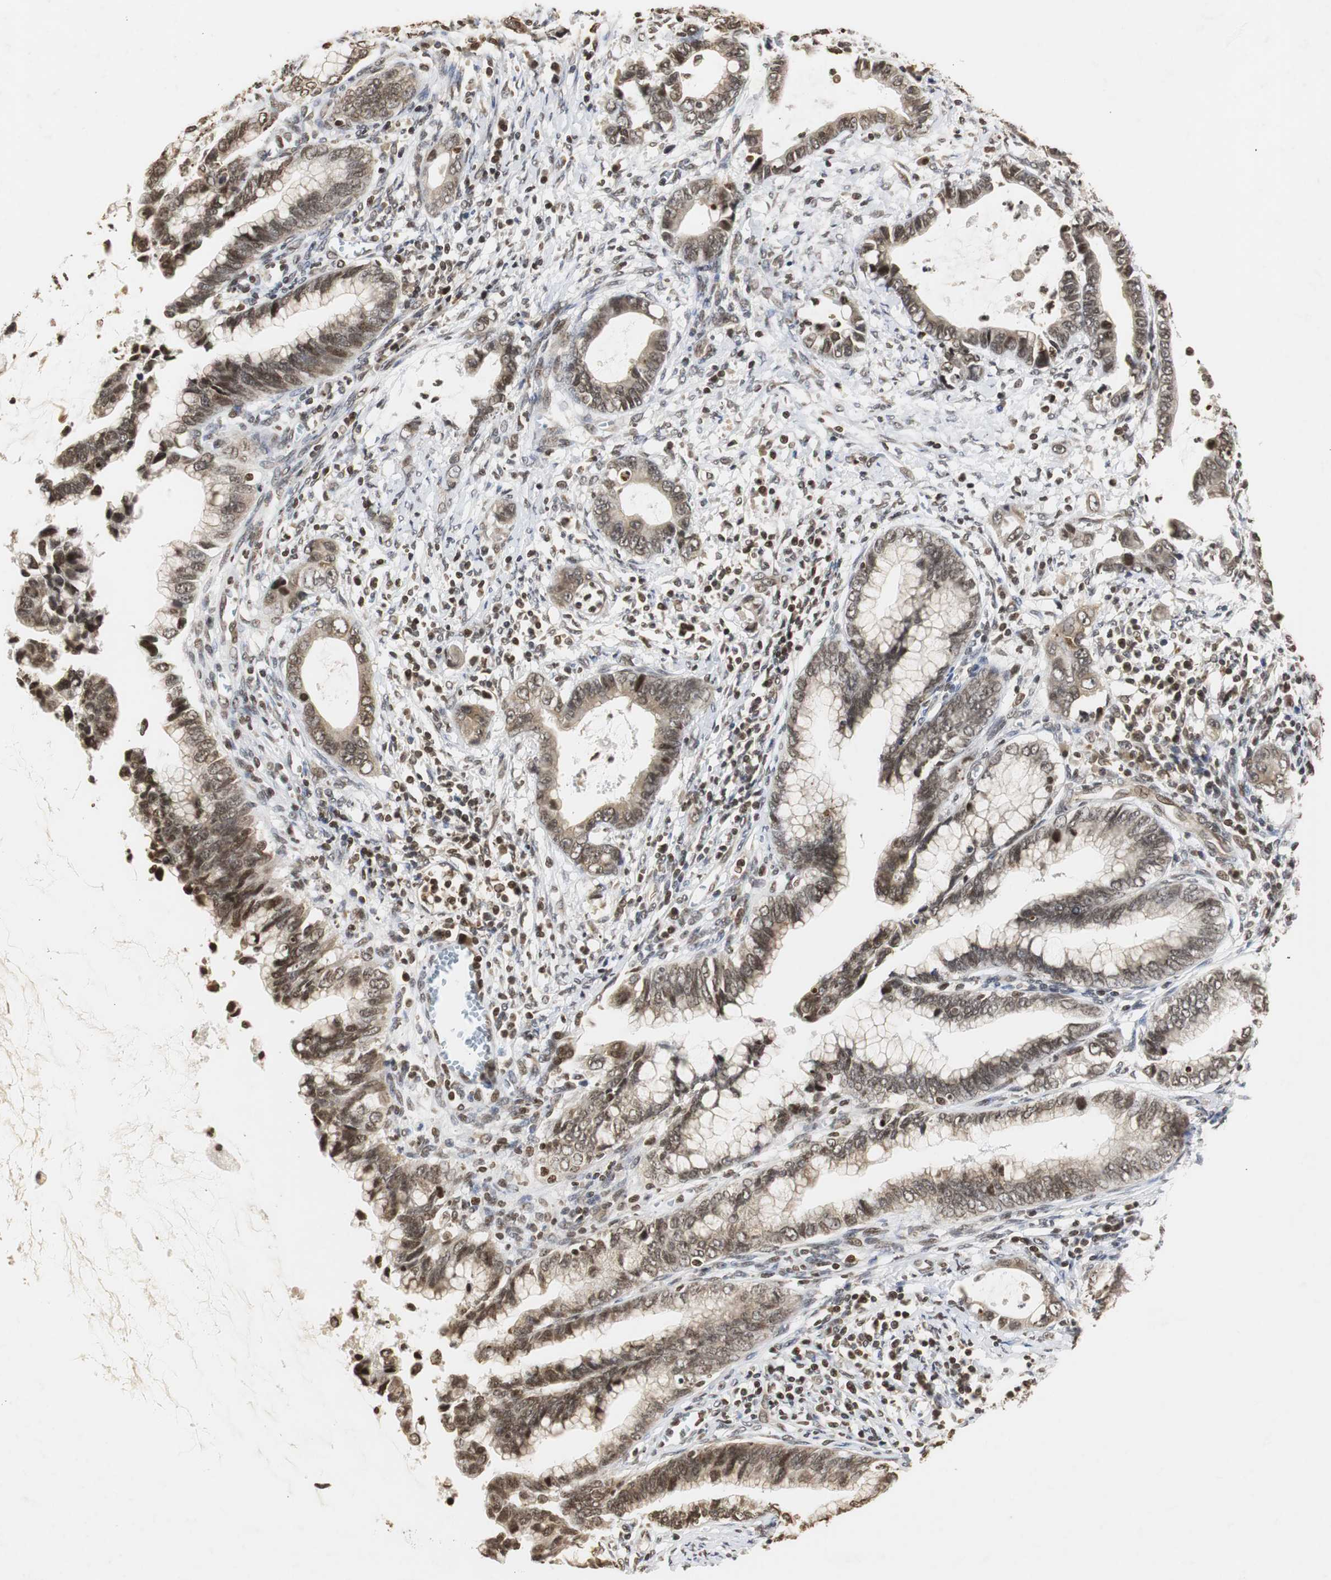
{"staining": {"intensity": "moderate", "quantity": ">75%", "location": "cytoplasmic/membranous,nuclear"}, "tissue": "cervical cancer", "cell_type": "Tumor cells", "image_type": "cancer", "snomed": [{"axis": "morphology", "description": "Adenocarcinoma, NOS"}, {"axis": "topography", "description": "Cervix"}], "caption": "This is a photomicrograph of immunohistochemistry staining of cervical adenocarcinoma, which shows moderate positivity in the cytoplasmic/membranous and nuclear of tumor cells.", "gene": "ZFC3H1", "patient": {"sex": "female", "age": 44}}